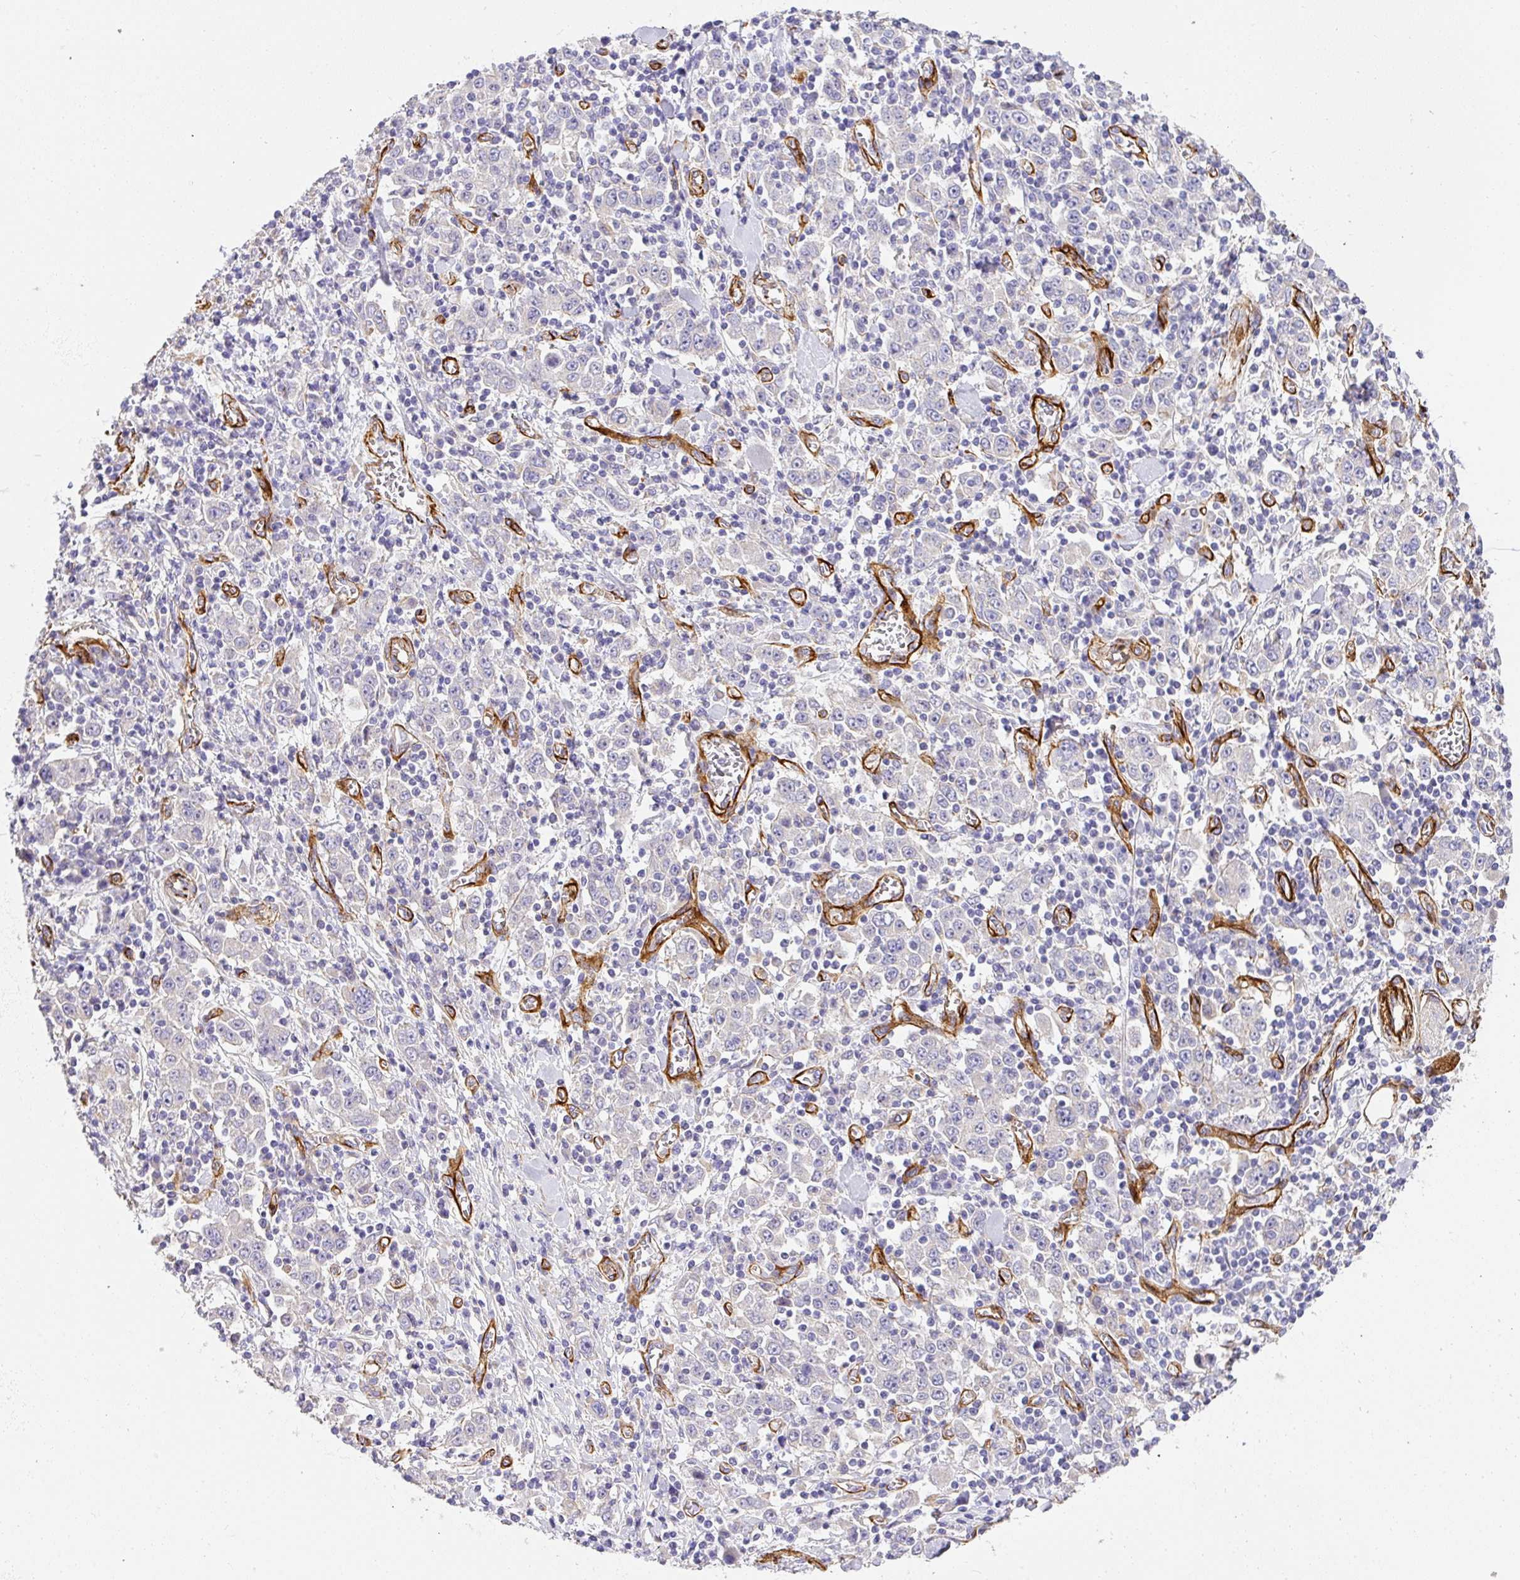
{"staining": {"intensity": "negative", "quantity": "none", "location": "none"}, "tissue": "stomach cancer", "cell_type": "Tumor cells", "image_type": "cancer", "snomed": [{"axis": "morphology", "description": "Normal tissue, NOS"}, {"axis": "morphology", "description": "Adenocarcinoma, NOS"}, {"axis": "topography", "description": "Stomach, upper"}, {"axis": "topography", "description": "Stomach"}], "caption": "Immunohistochemistry photomicrograph of human stomach cancer (adenocarcinoma) stained for a protein (brown), which displays no positivity in tumor cells. Nuclei are stained in blue.", "gene": "SLC25A17", "patient": {"sex": "male", "age": 59}}